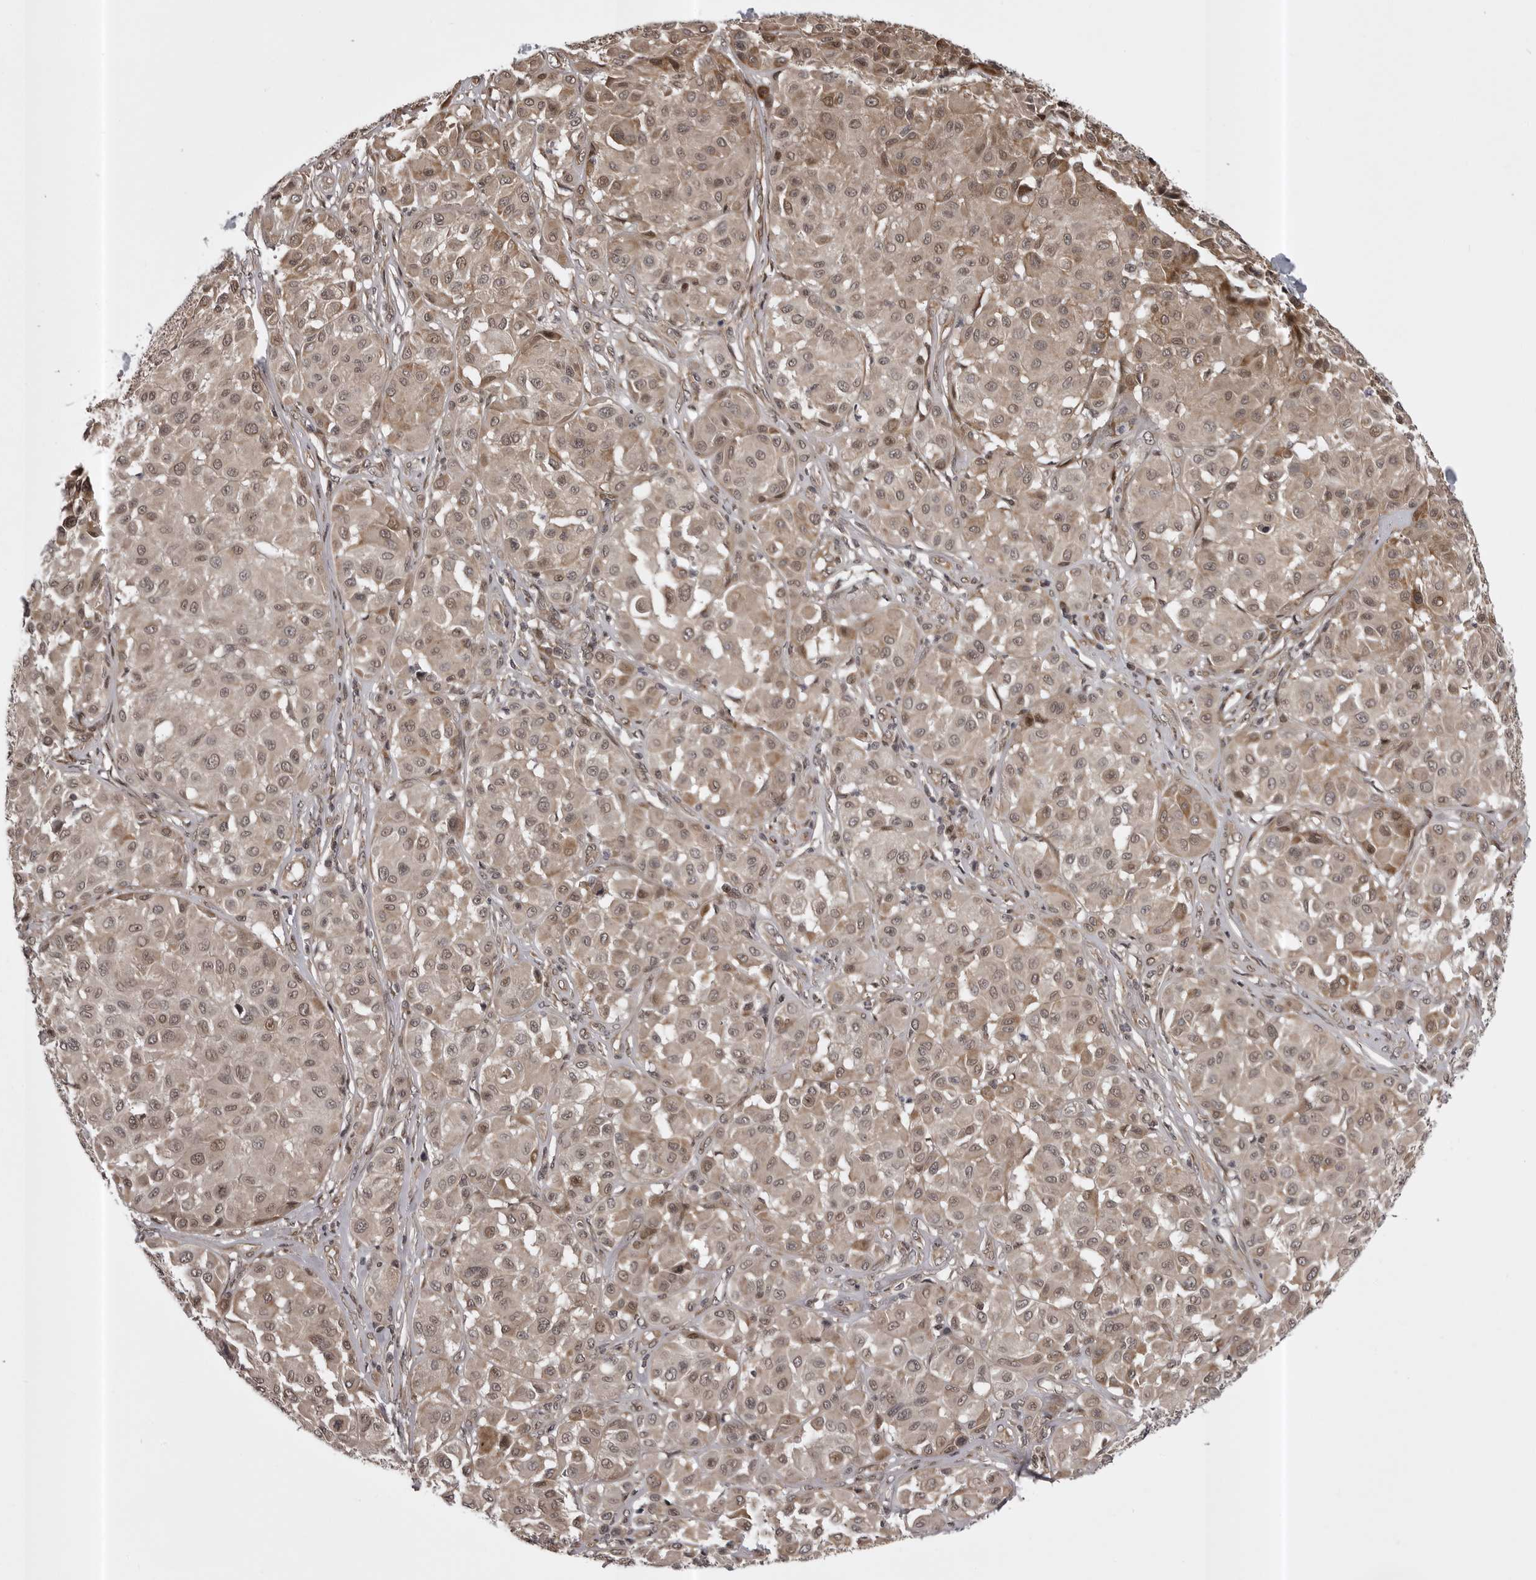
{"staining": {"intensity": "weak", "quantity": ">75%", "location": "cytoplasmic/membranous,nuclear"}, "tissue": "melanoma", "cell_type": "Tumor cells", "image_type": "cancer", "snomed": [{"axis": "morphology", "description": "Malignant melanoma, Metastatic site"}, {"axis": "topography", "description": "Soft tissue"}], "caption": "The photomicrograph demonstrates staining of melanoma, revealing weak cytoplasmic/membranous and nuclear protein positivity (brown color) within tumor cells.", "gene": "SNX16", "patient": {"sex": "male", "age": 41}}